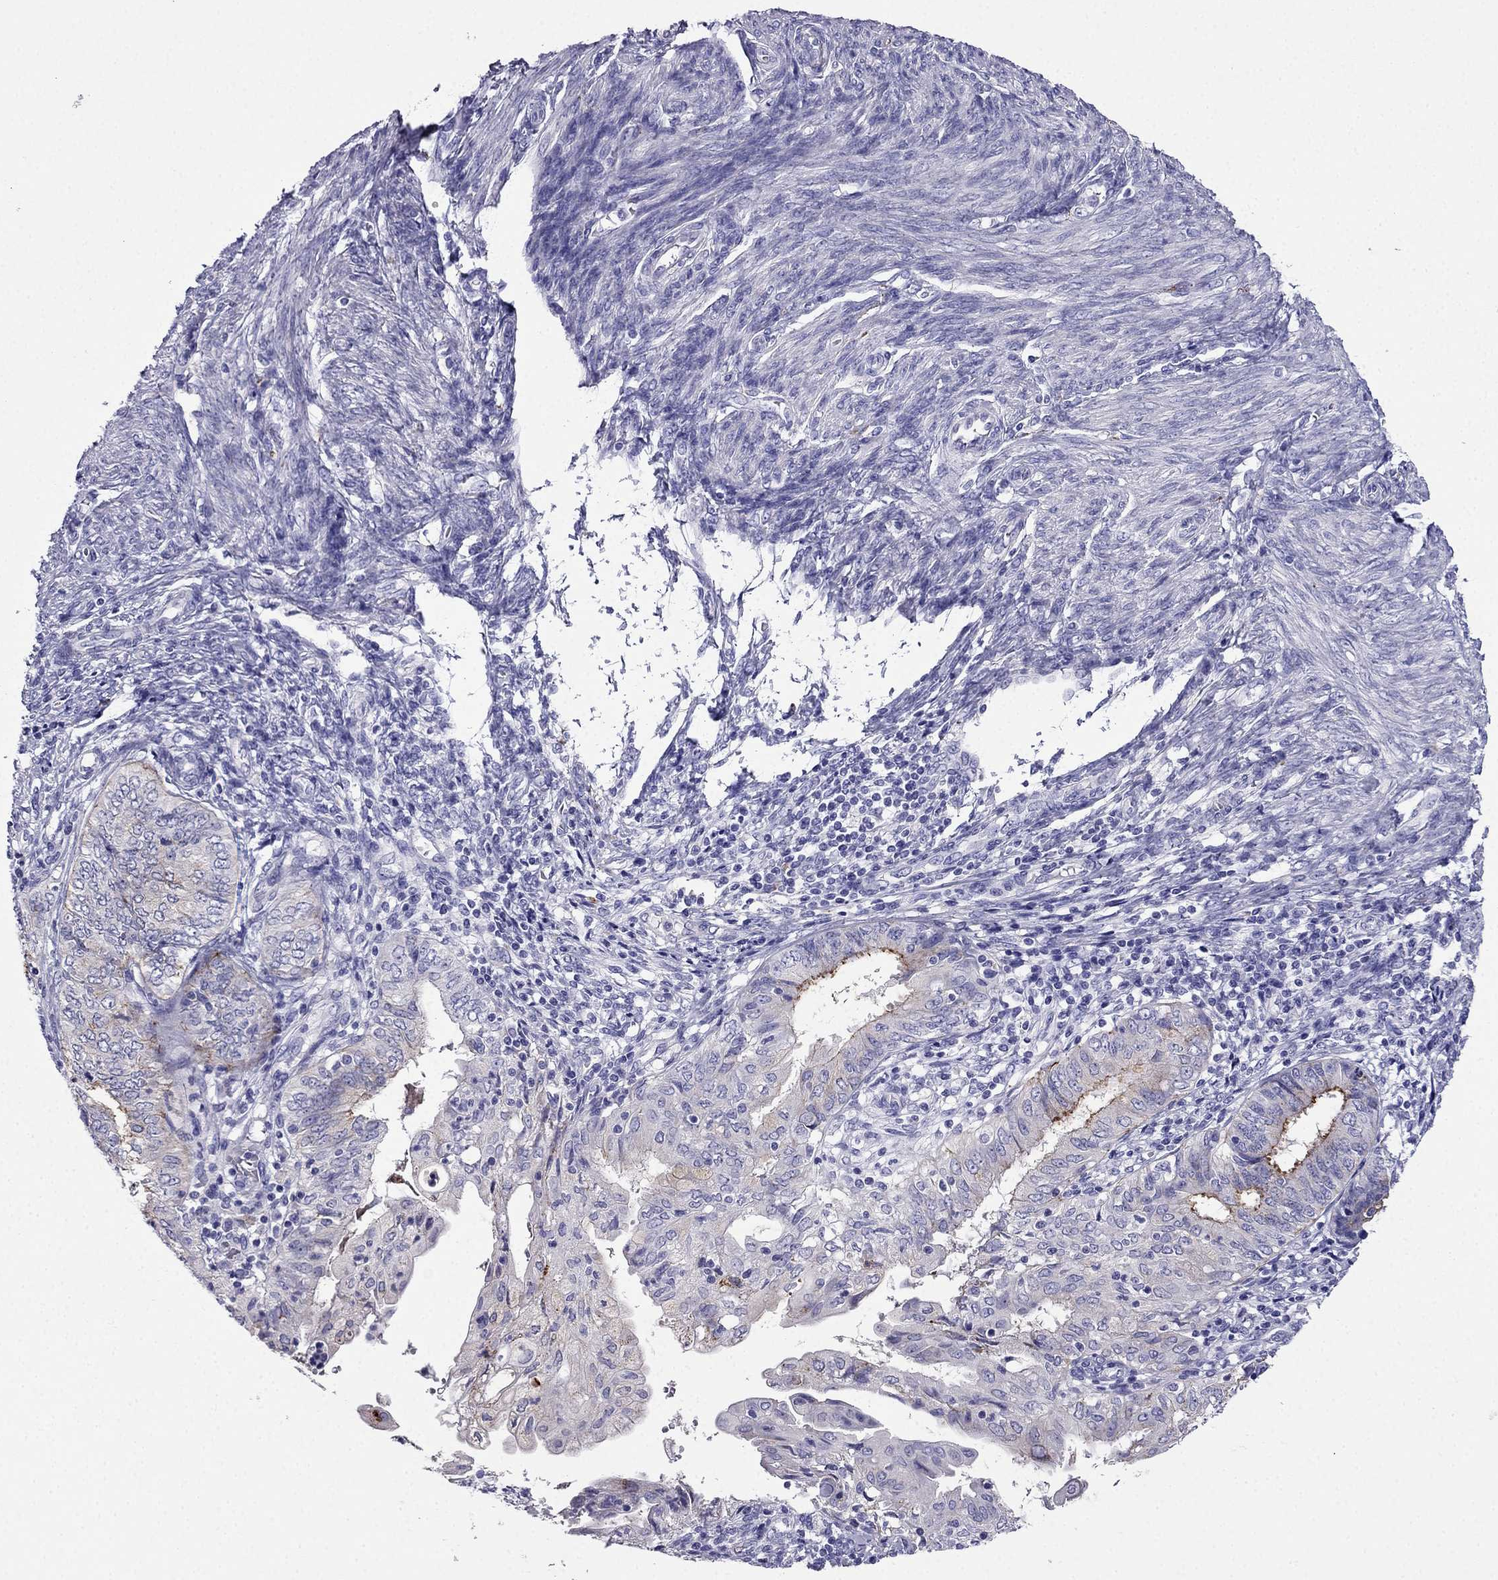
{"staining": {"intensity": "negative", "quantity": "none", "location": "none"}, "tissue": "endometrial cancer", "cell_type": "Tumor cells", "image_type": "cancer", "snomed": [{"axis": "morphology", "description": "Adenocarcinoma, NOS"}, {"axis": "topography", "description": "Endometrium"}], "caption": "This is an immunohistochemistry (IHC) photomicrograph of adenocarcinoma (endometrial). There is no positivity in tumor cells.", "gene": "PTH", "patient": {"sex": "female", "age": 68}}